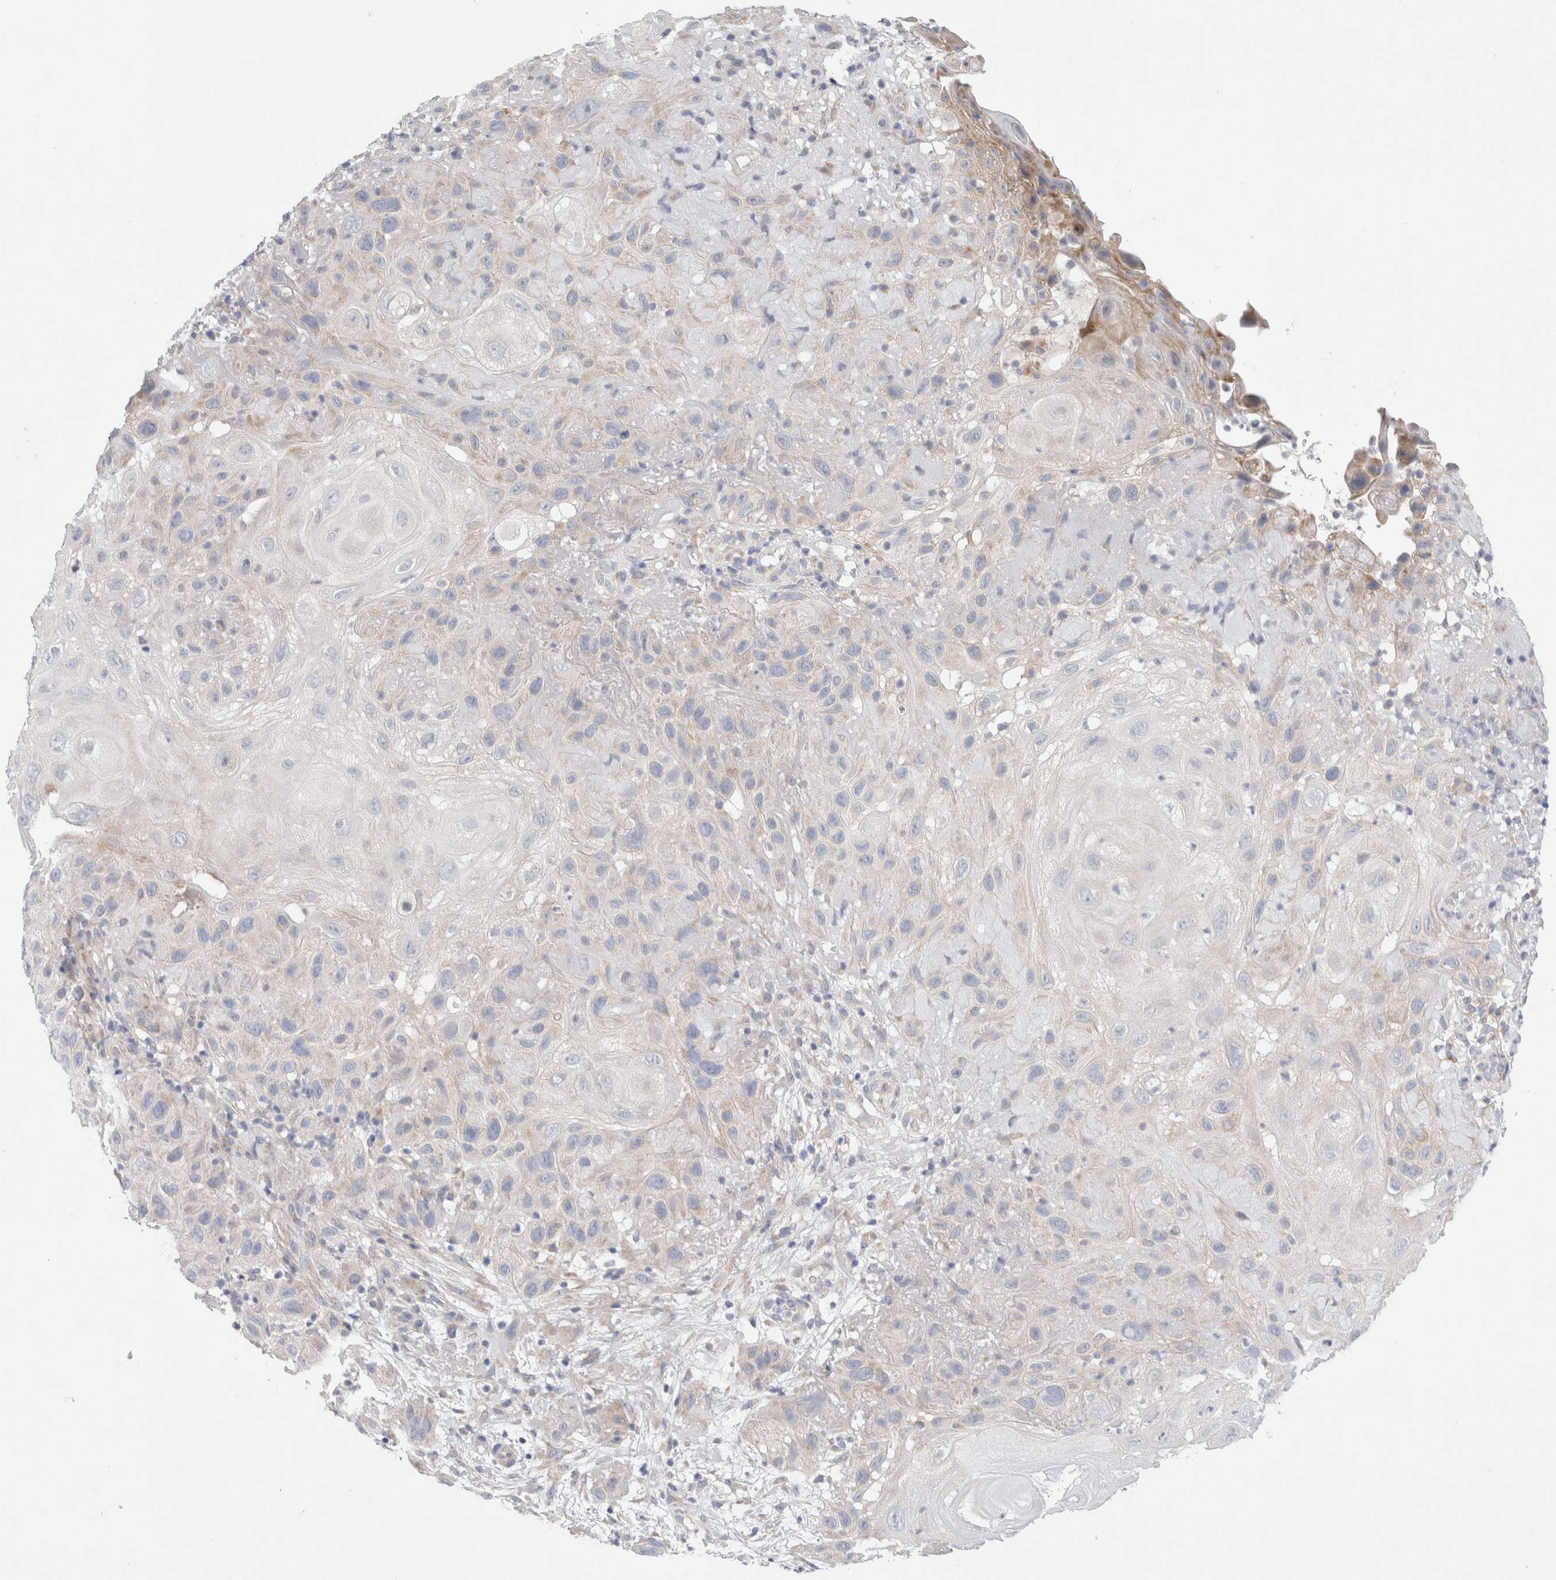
{"staining": {"intensity": "negative", "quantity": "none", "location": "none"}, "tissue": "skin cancer", "cell_type": "Tumor cells", "image_type": "cancer", "snomed": [{"axis": "morphology", "description": "Squamous cell carcinoma, NOS"}, {"axis": "topography", "description": "Skin"}], "caption": "This is an immunohistochemistry (IHC) histopathology image of skin squamous cell carcinoma. There is no expression in tumor cells.", "gene": "RBM12B", "patient": {"sex": "female", "age": 96}}